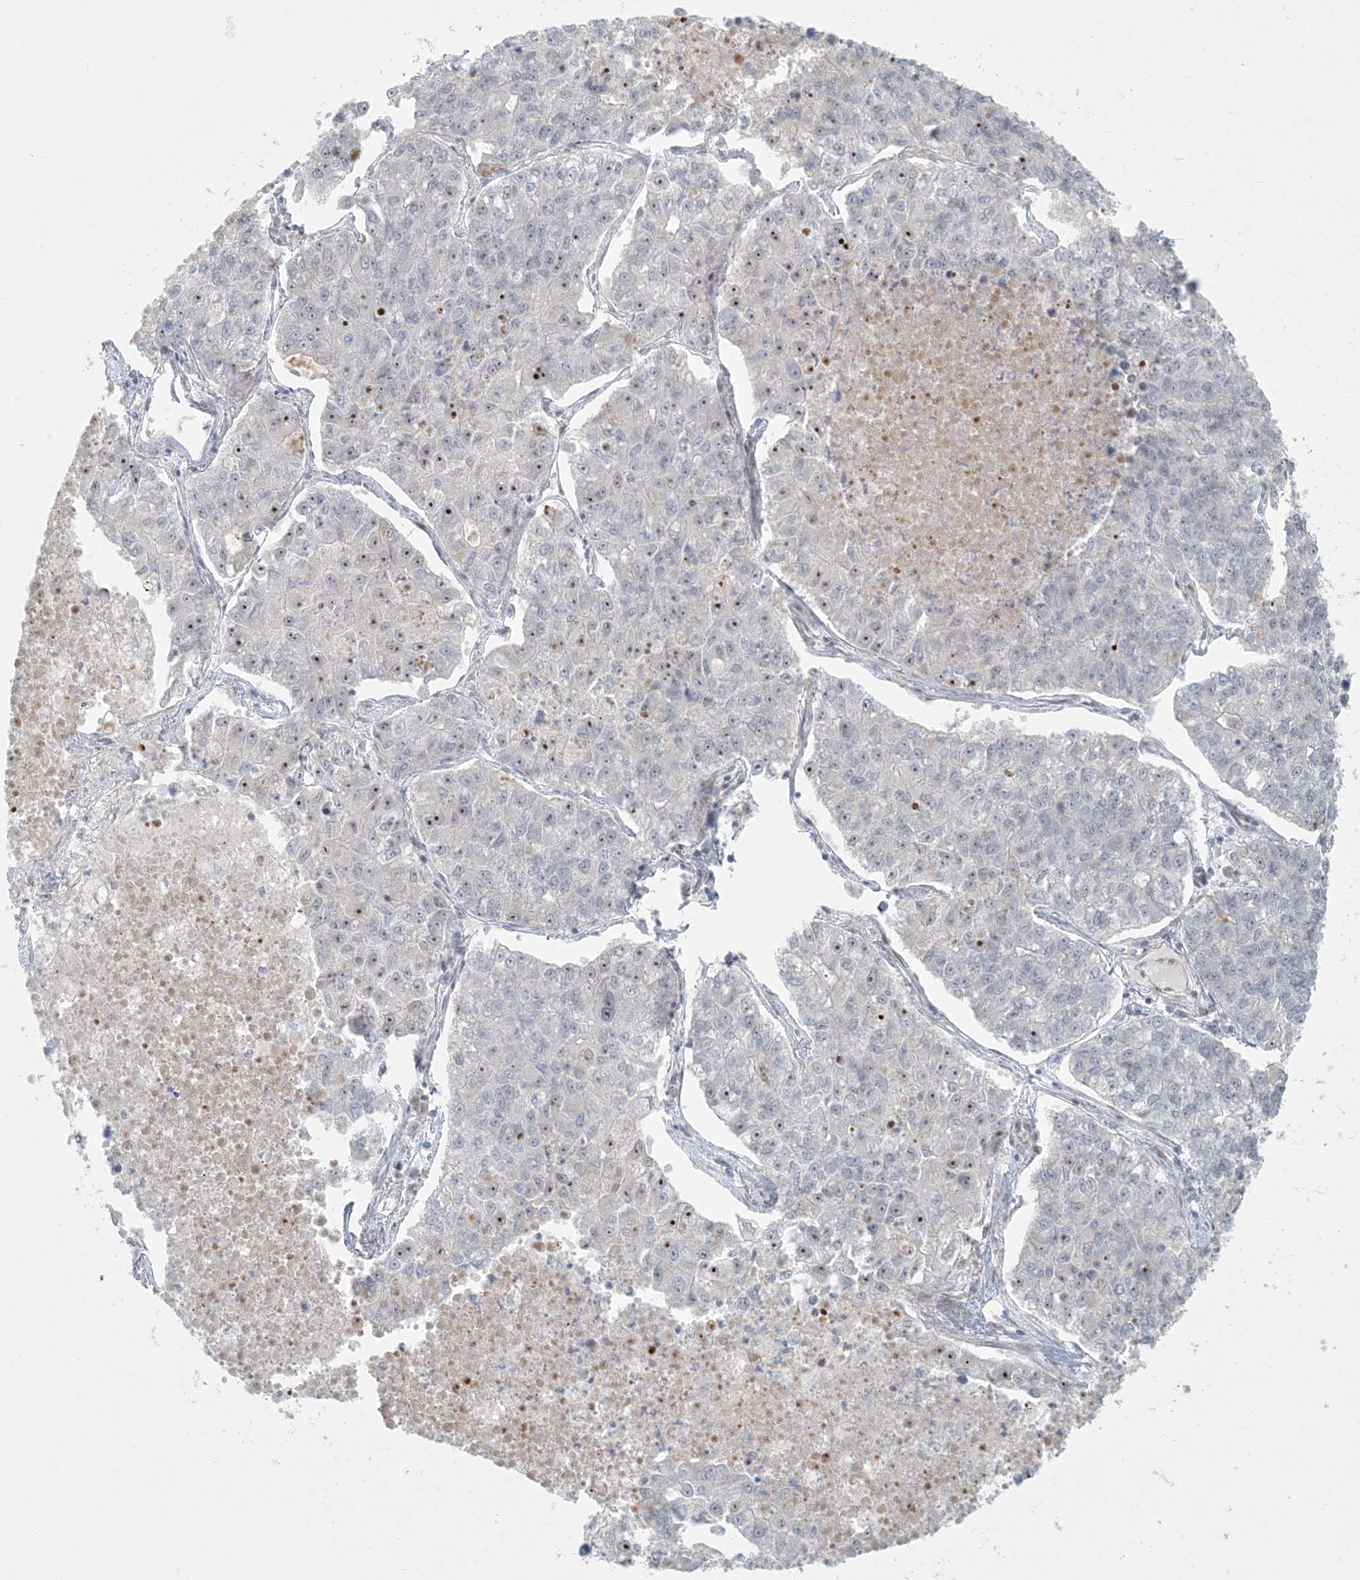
{"staining": {"intensity": "moderate", "quantity": "25%-75%", "location": "nuclear"}, "tissue": "lung cancer", "cell_type": "Tumor cells", "image_type": "cancer", "snomed": [{"axis": "morphology", "description": "Adenocarcinoma, NOS"}, {"axis": "topography", "description": "Lung"}], "caption": "The immunohistochemical stain labels moderate nuclear staining in tumor cells of lung cancer (adenocarcinoma) tissue.", "gene": "BCORL1", "patient": {"sex": "male", "age": 49}}